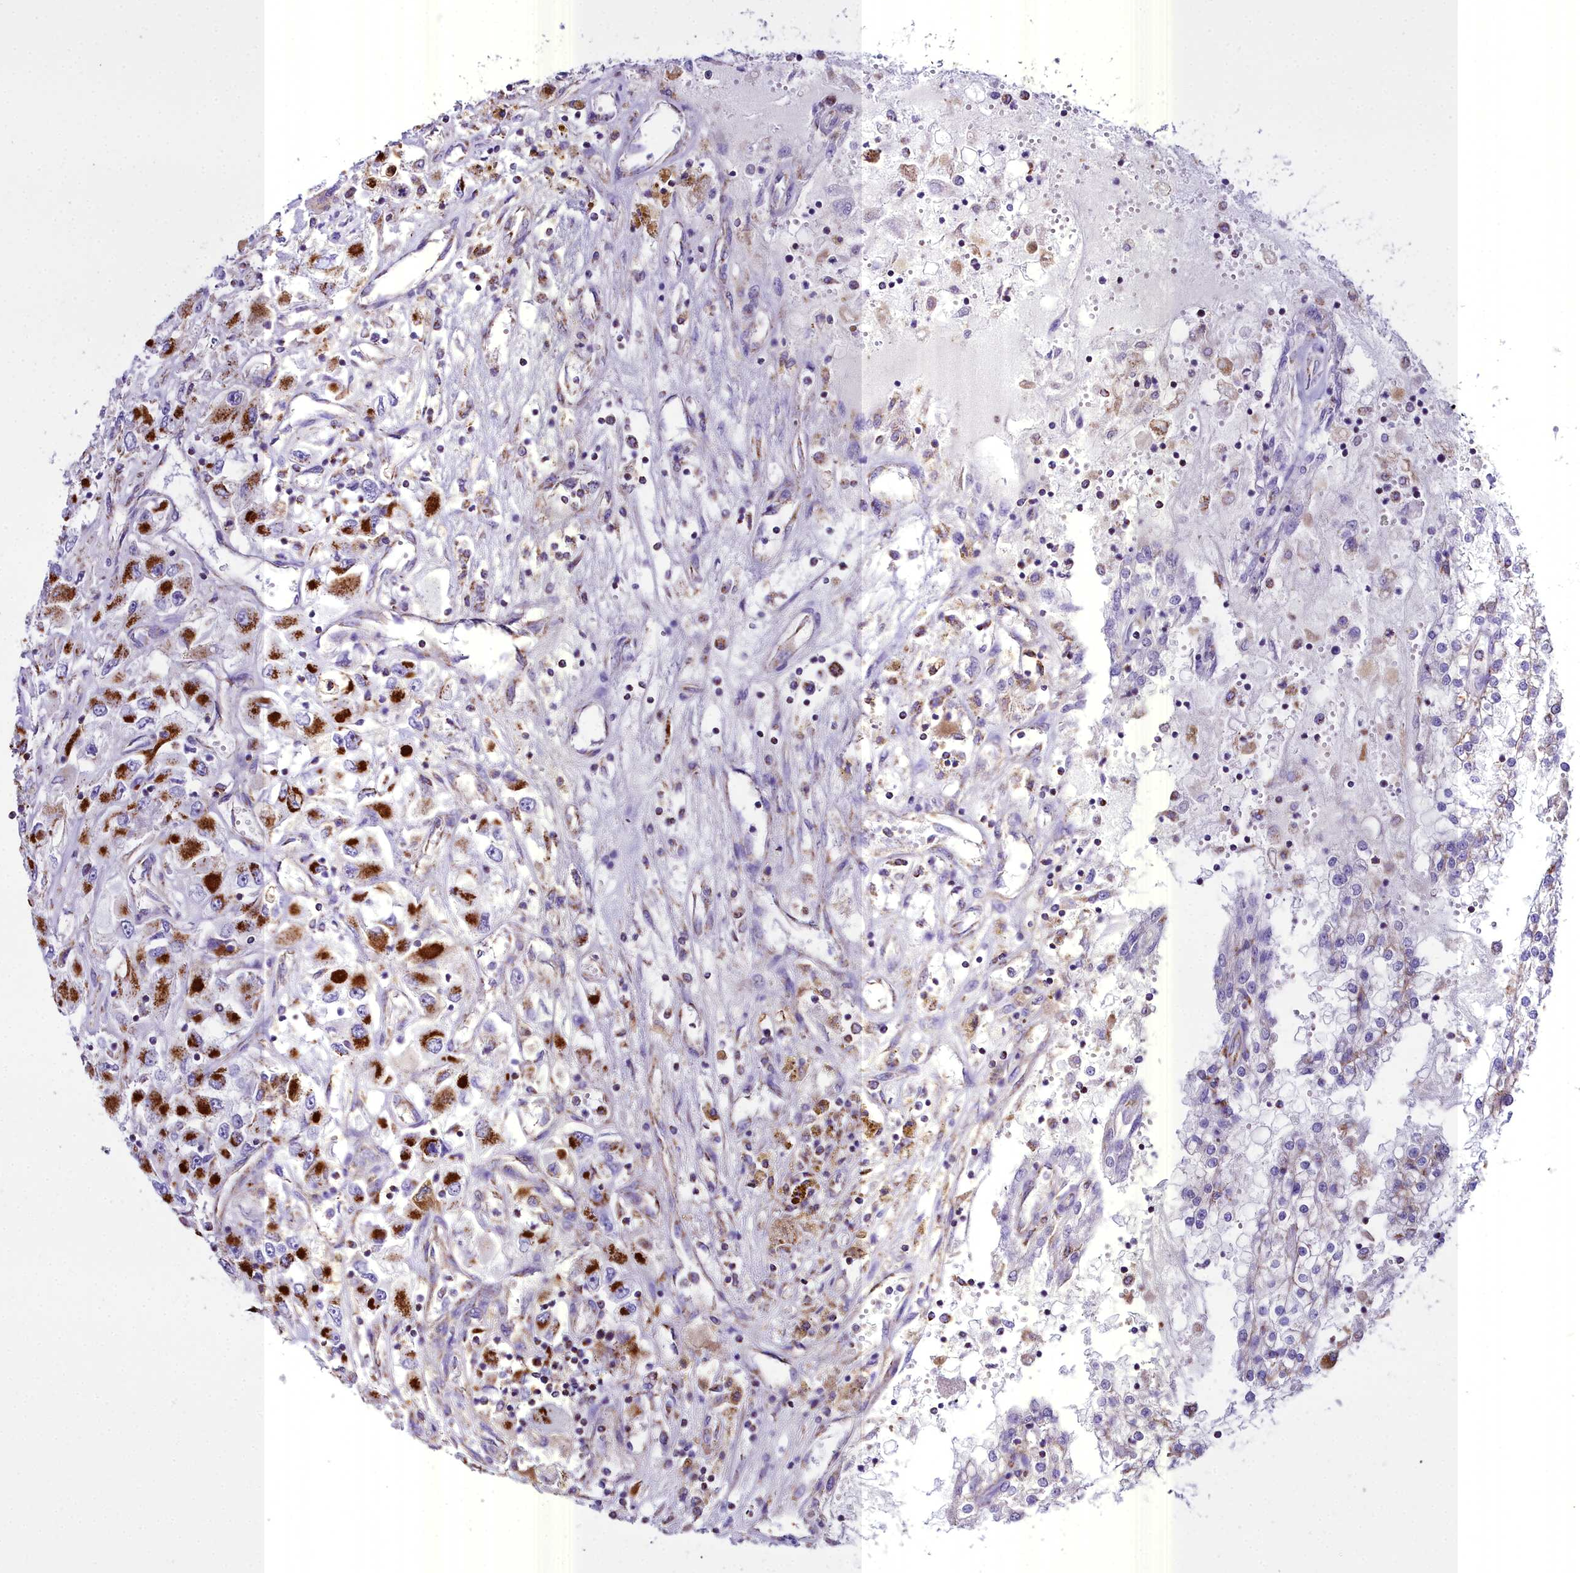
{"staining": {"intensity": "strong", "quantity": "<25%", "location": "cytoplasmic/membranous"}, "tissue": "renal cancer", "cell_type": "Tumor cells", "image_type": "cancer", "snomed": [{"axis": "morphology", "description": "Adenocarcinoma, NOS"}, {"axis": "topography", "description": "Kidney"}], "caption": "Adenocarcinoma (renal) tissue exhibits strong cytoplasmic/membranous staining in approximately <25% of tumor cells", "gene": "WDFY3", "patient": {"sex": "female", "age": 52}}